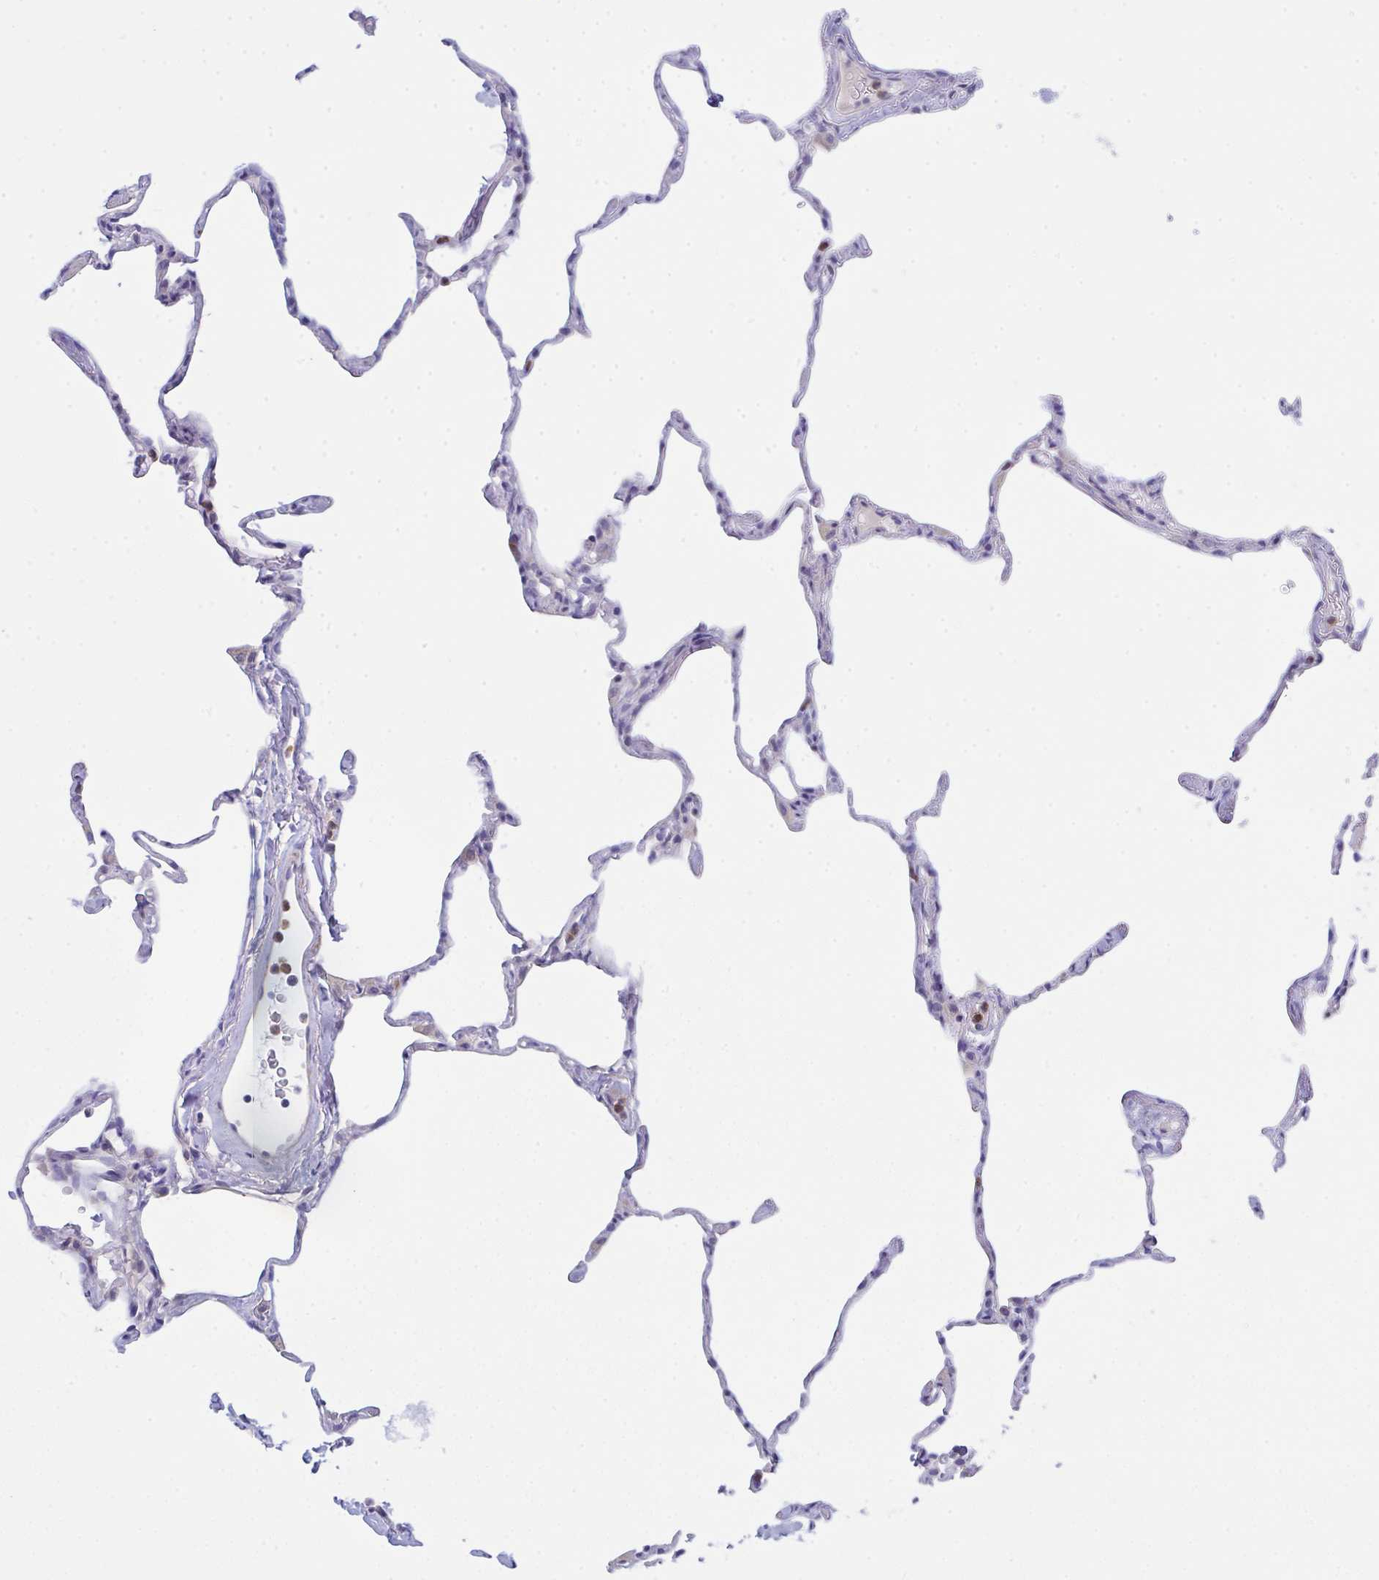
{"staining": {"intensity": "negative", "quantity": "none", "location": "none"}, "tissue": "lung", "cell_type": "Alveolar cells", "image_type": "normal", "snomed": [{"axis": "morphology", "description": "Normal tissue, NOS"}, {"axis": "topography", "description": "Lung"}], "caption": "Immunohistochemistry histopathology image of unremarkable lung stained for a protein (brown), which shows no staining in alveolar cells.", "gene": "CEP170B", "patient": {"sex": "male", "age": 65}}